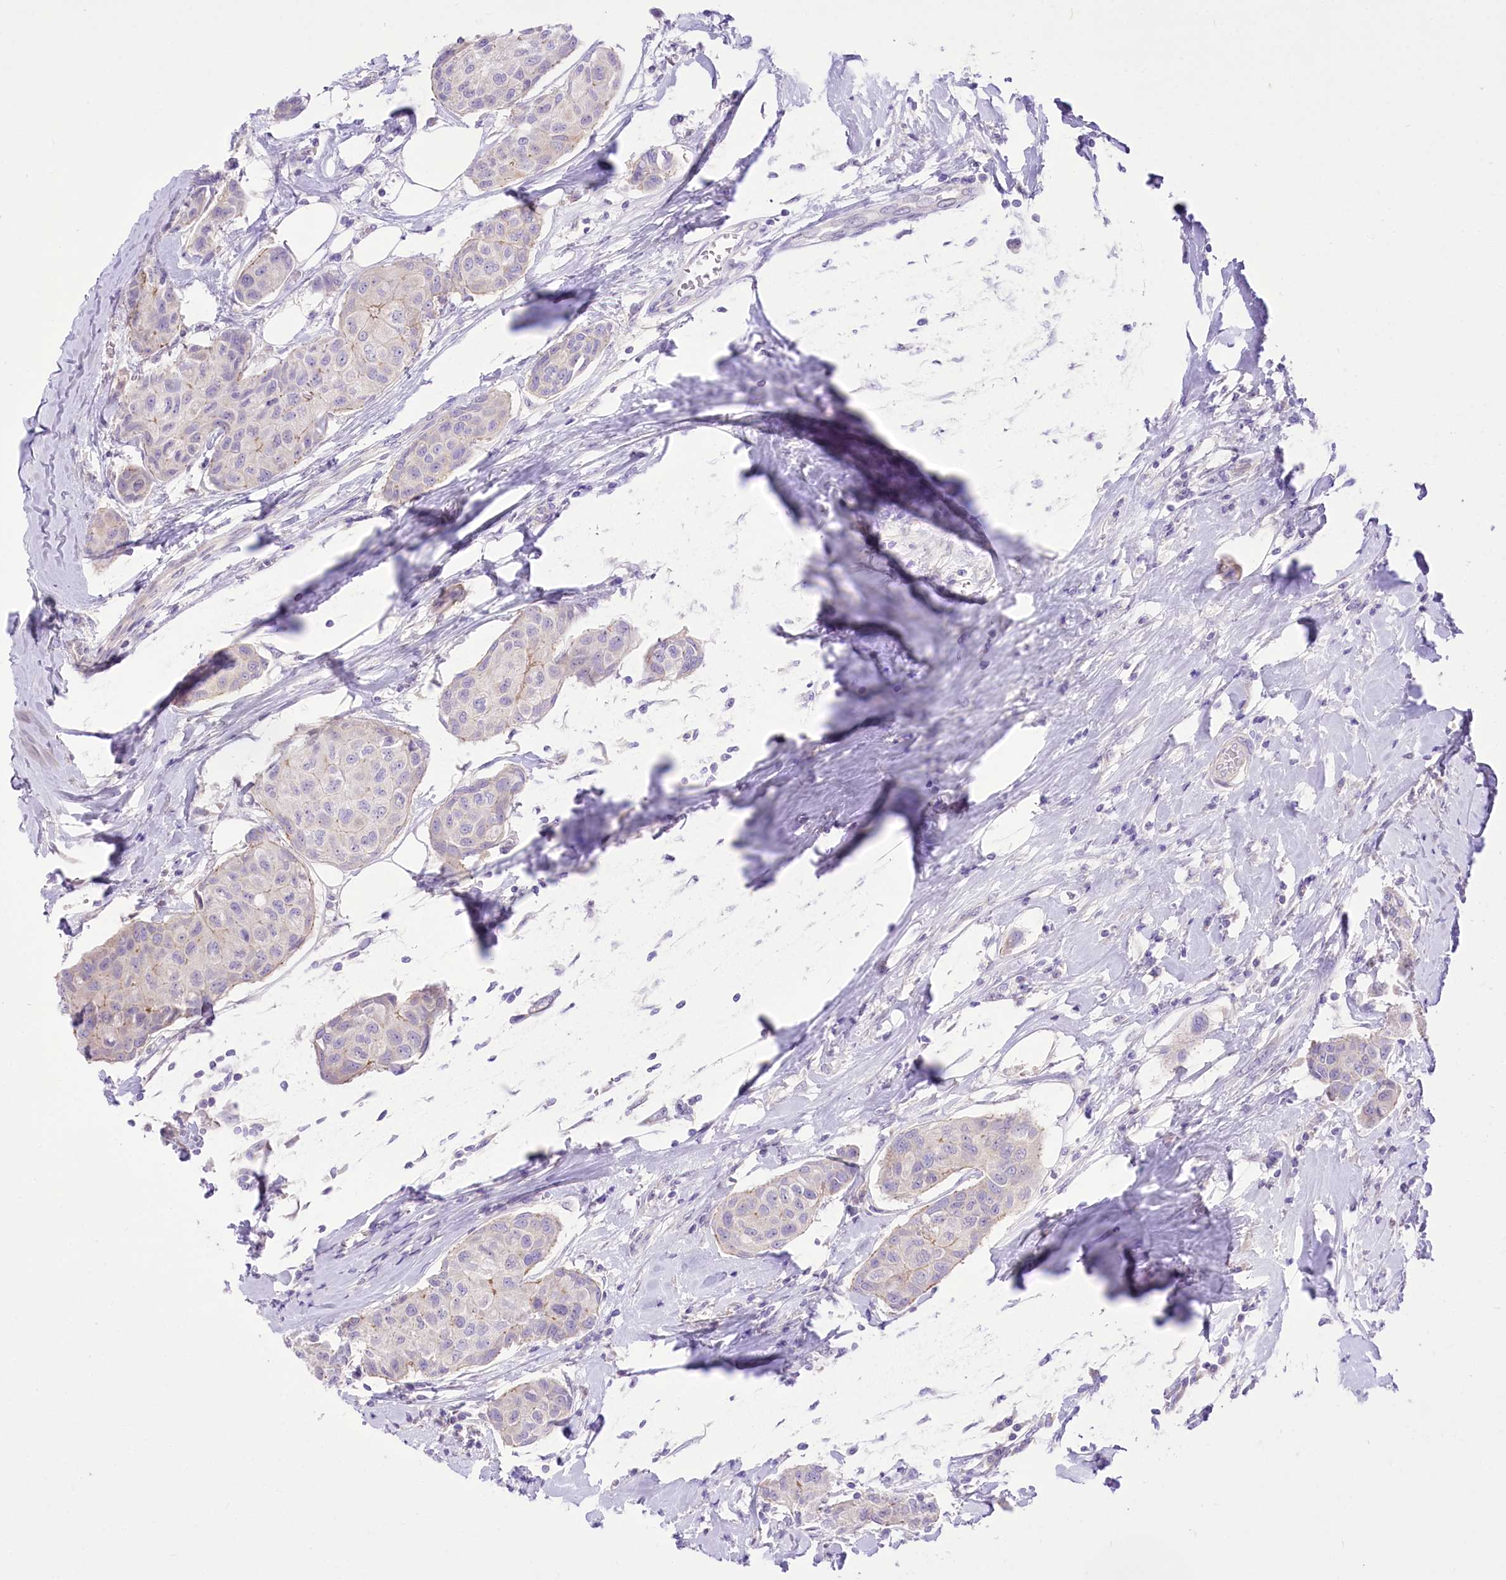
{"staining": {"intensity": "negative", "quantity": "none", "location": "none"}, "tissue": "breast cancer", "cell_type": "Tumor cells", "image_type": "cancer", "snomed": [{"axis": "morphology", "description": "Duct carcinoma"}, {"axis": "topography", "description": "Breast"}], "caption": "There is no significant positivity in tumor cells of breast cancer. (DAB IHC with hematoxylin counter stain).", "gene": "HELT", "patient": {"sex": "female", "age": 80}}